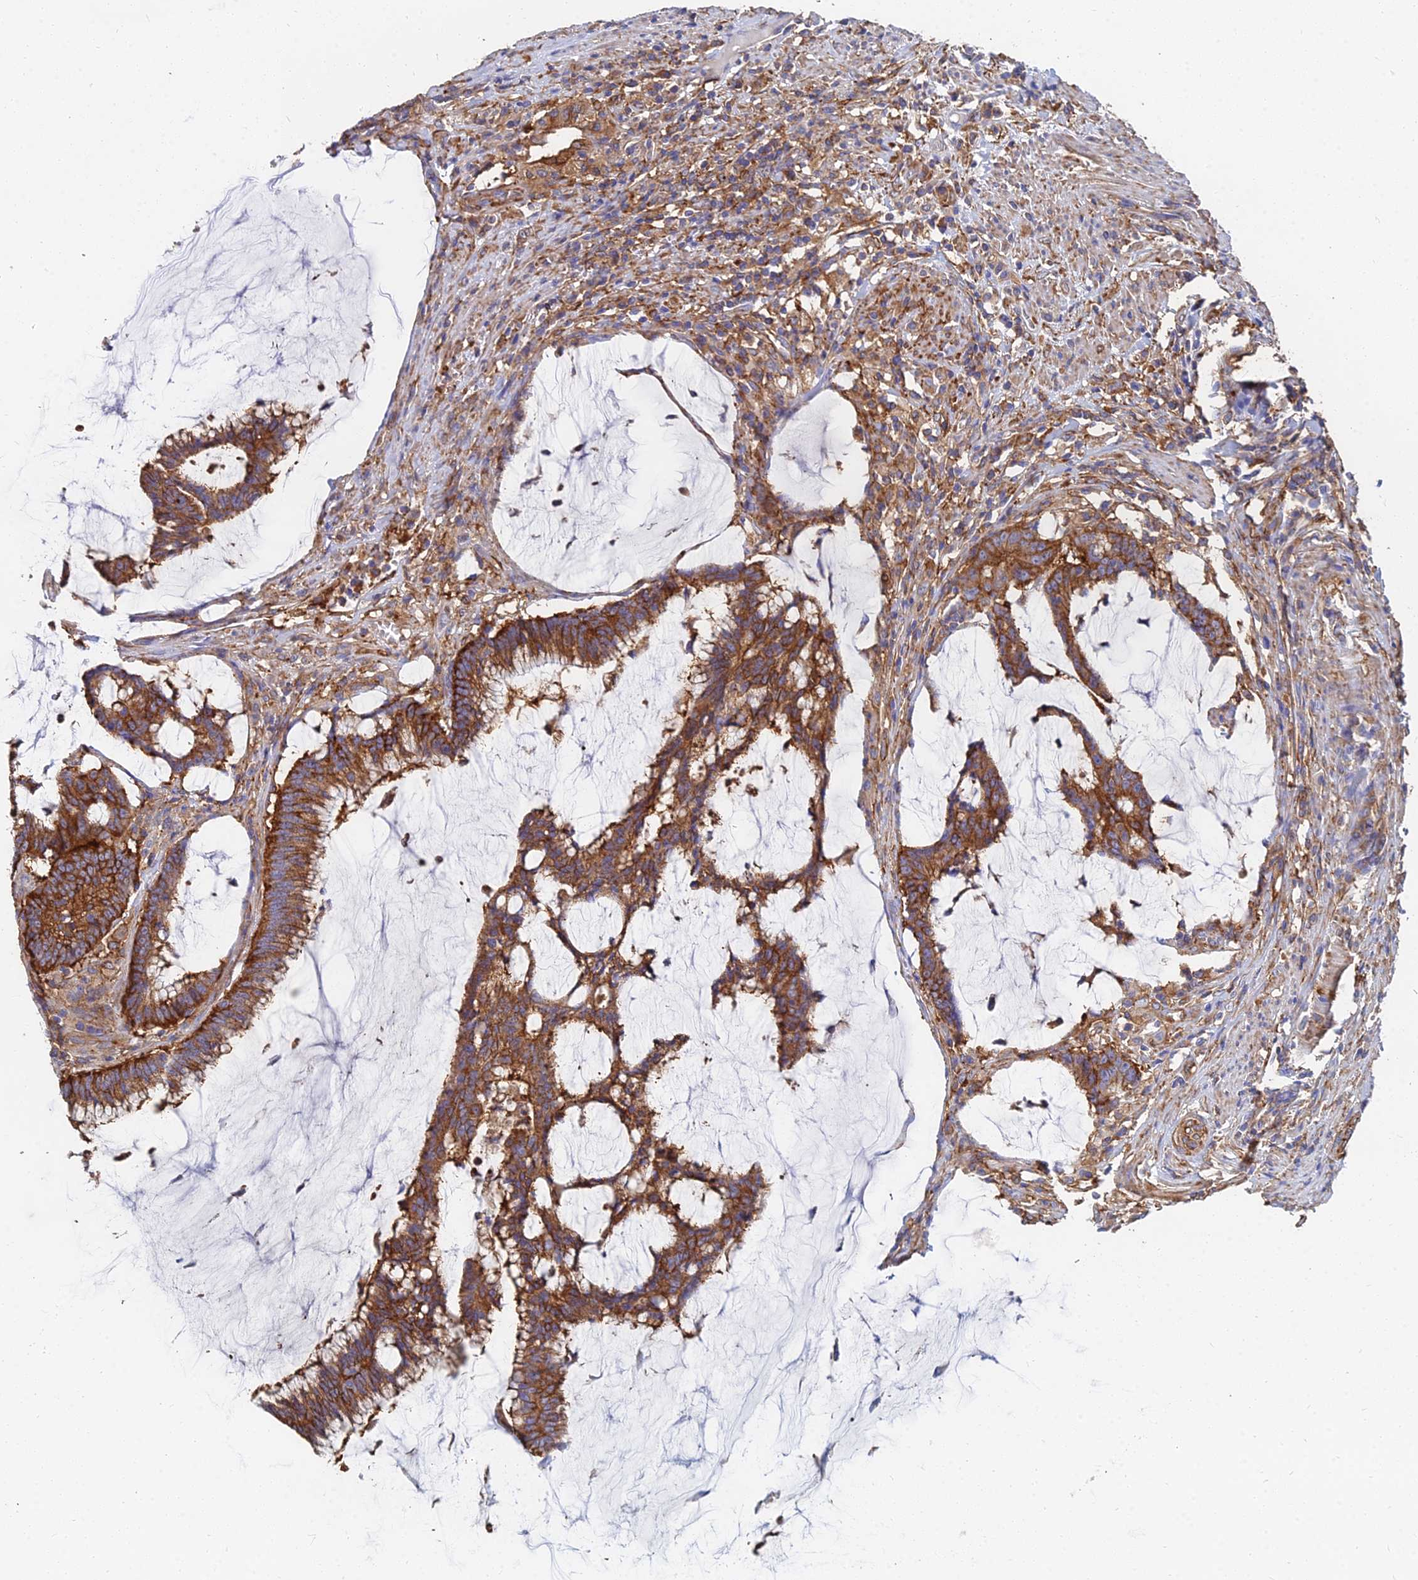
{"staining": {"intensity": "strong", "quantity": ">75%", "location": "cytoplasmic/membranous"}, "tissue": "colorectal cancer", "cell_type": "Tumor cells", "image_type": "cancer", "snomed": [{"axis": "morphology", "description": "Adenocarcinoma, NOS"}, {"axis": "topography", "description": "Rectum"}], "caption": "A high amount of strong cytoplasmic/membranous expression is appreciated in about >75% of tumor cells in colorectal adenocarcinoma tissue.", "gene": "GPR42", "patient": {"sex": "female", "age": 77}}